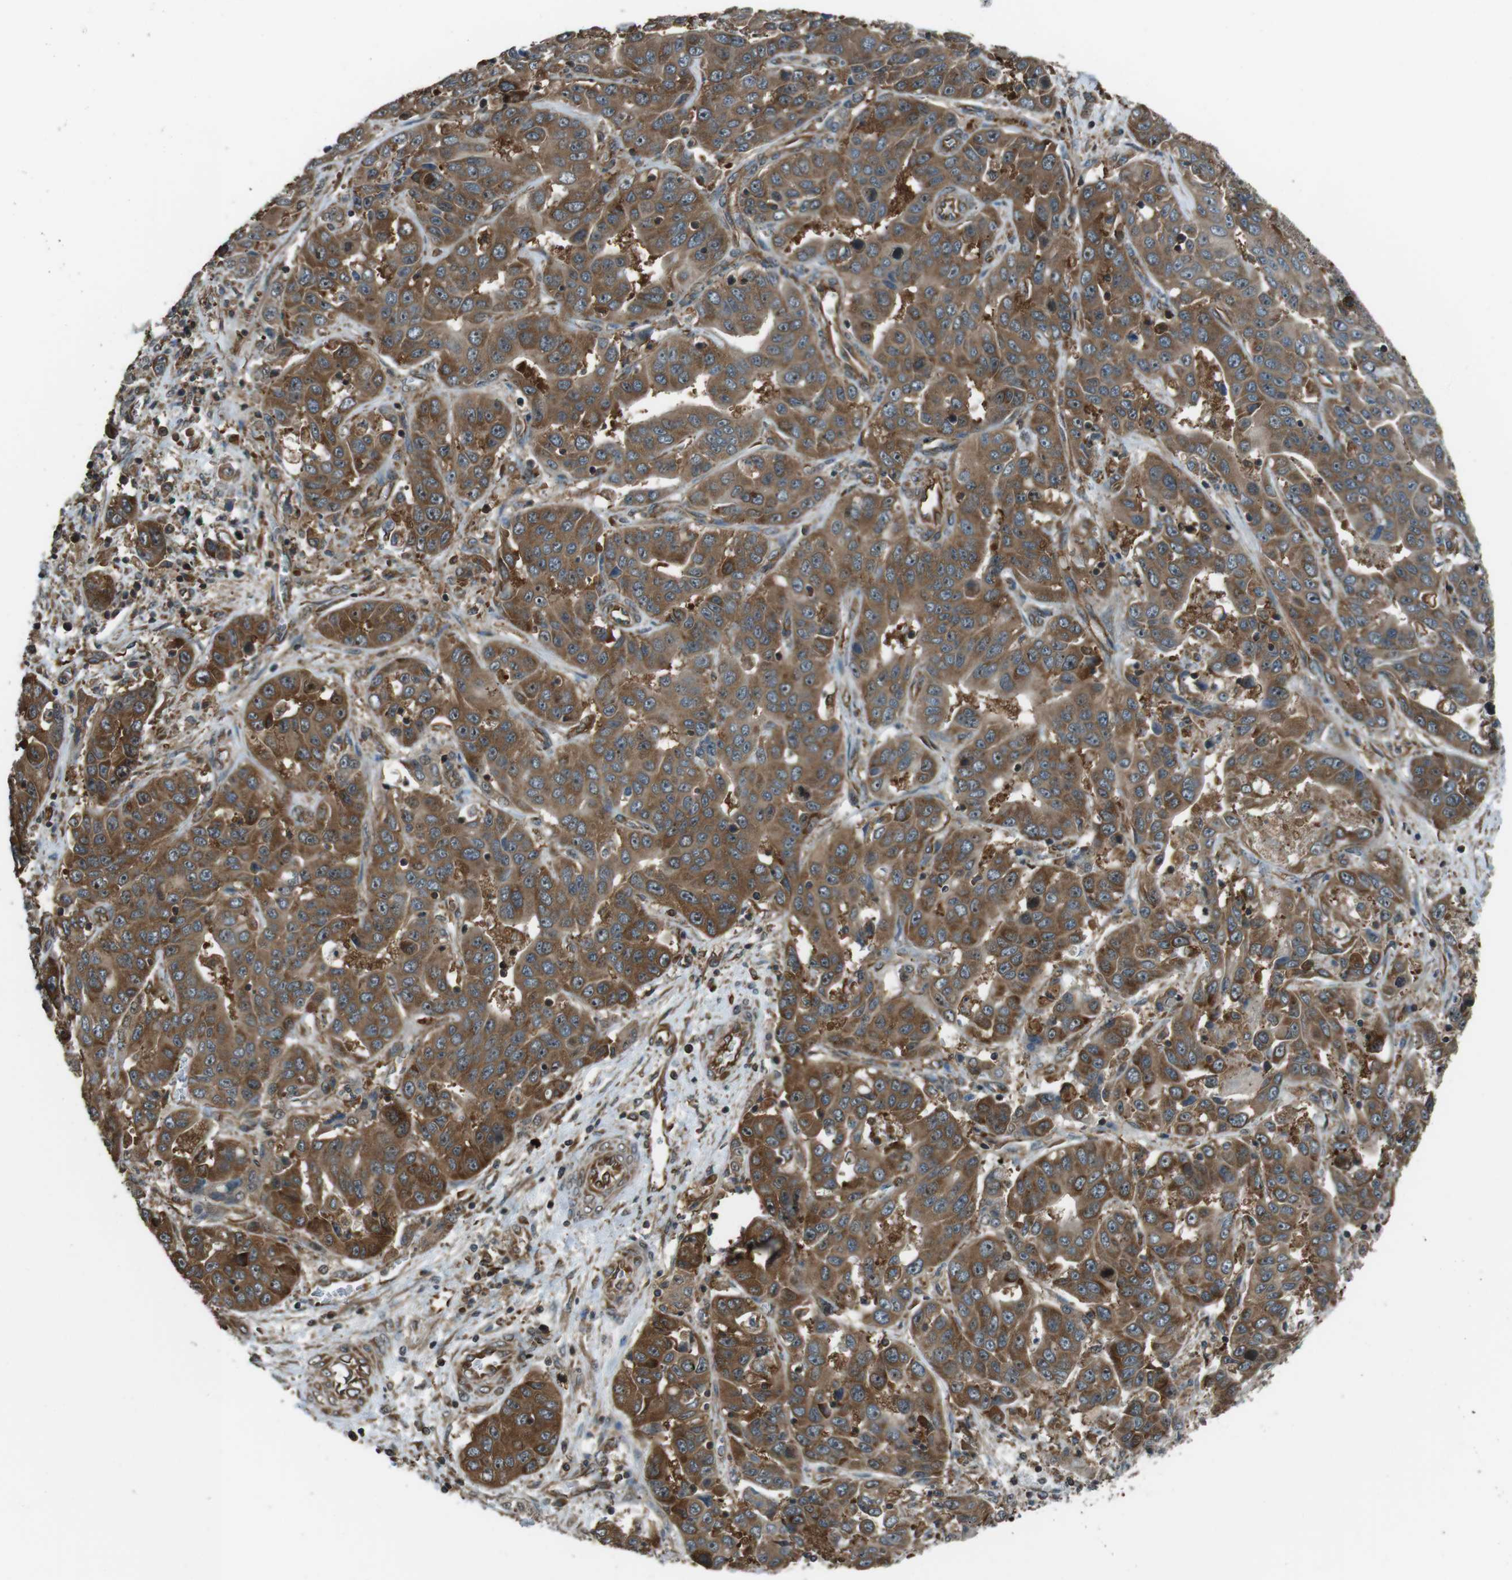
{"staining": {"intensity": "moderate", "quantity": ">75%", "location": "cytoplasmic/membranous"}, "tissue": "liver cancer", "cell_type": "Tumor cells", "image_type": "cancer", "snomed": [{"axis": "morphology", "description": "Cholangiocarcinoma"}, {"axis": "topography", "description": "Liver"}], "caption": "Brown immunohistochemical staining in liver cholangiocarcinoma reveals moderate cytoplasmic/membranous staining in about >75% of tumor cells.", "gene": "PA2G4", "patient": {"sex": "female", "age": 52}}